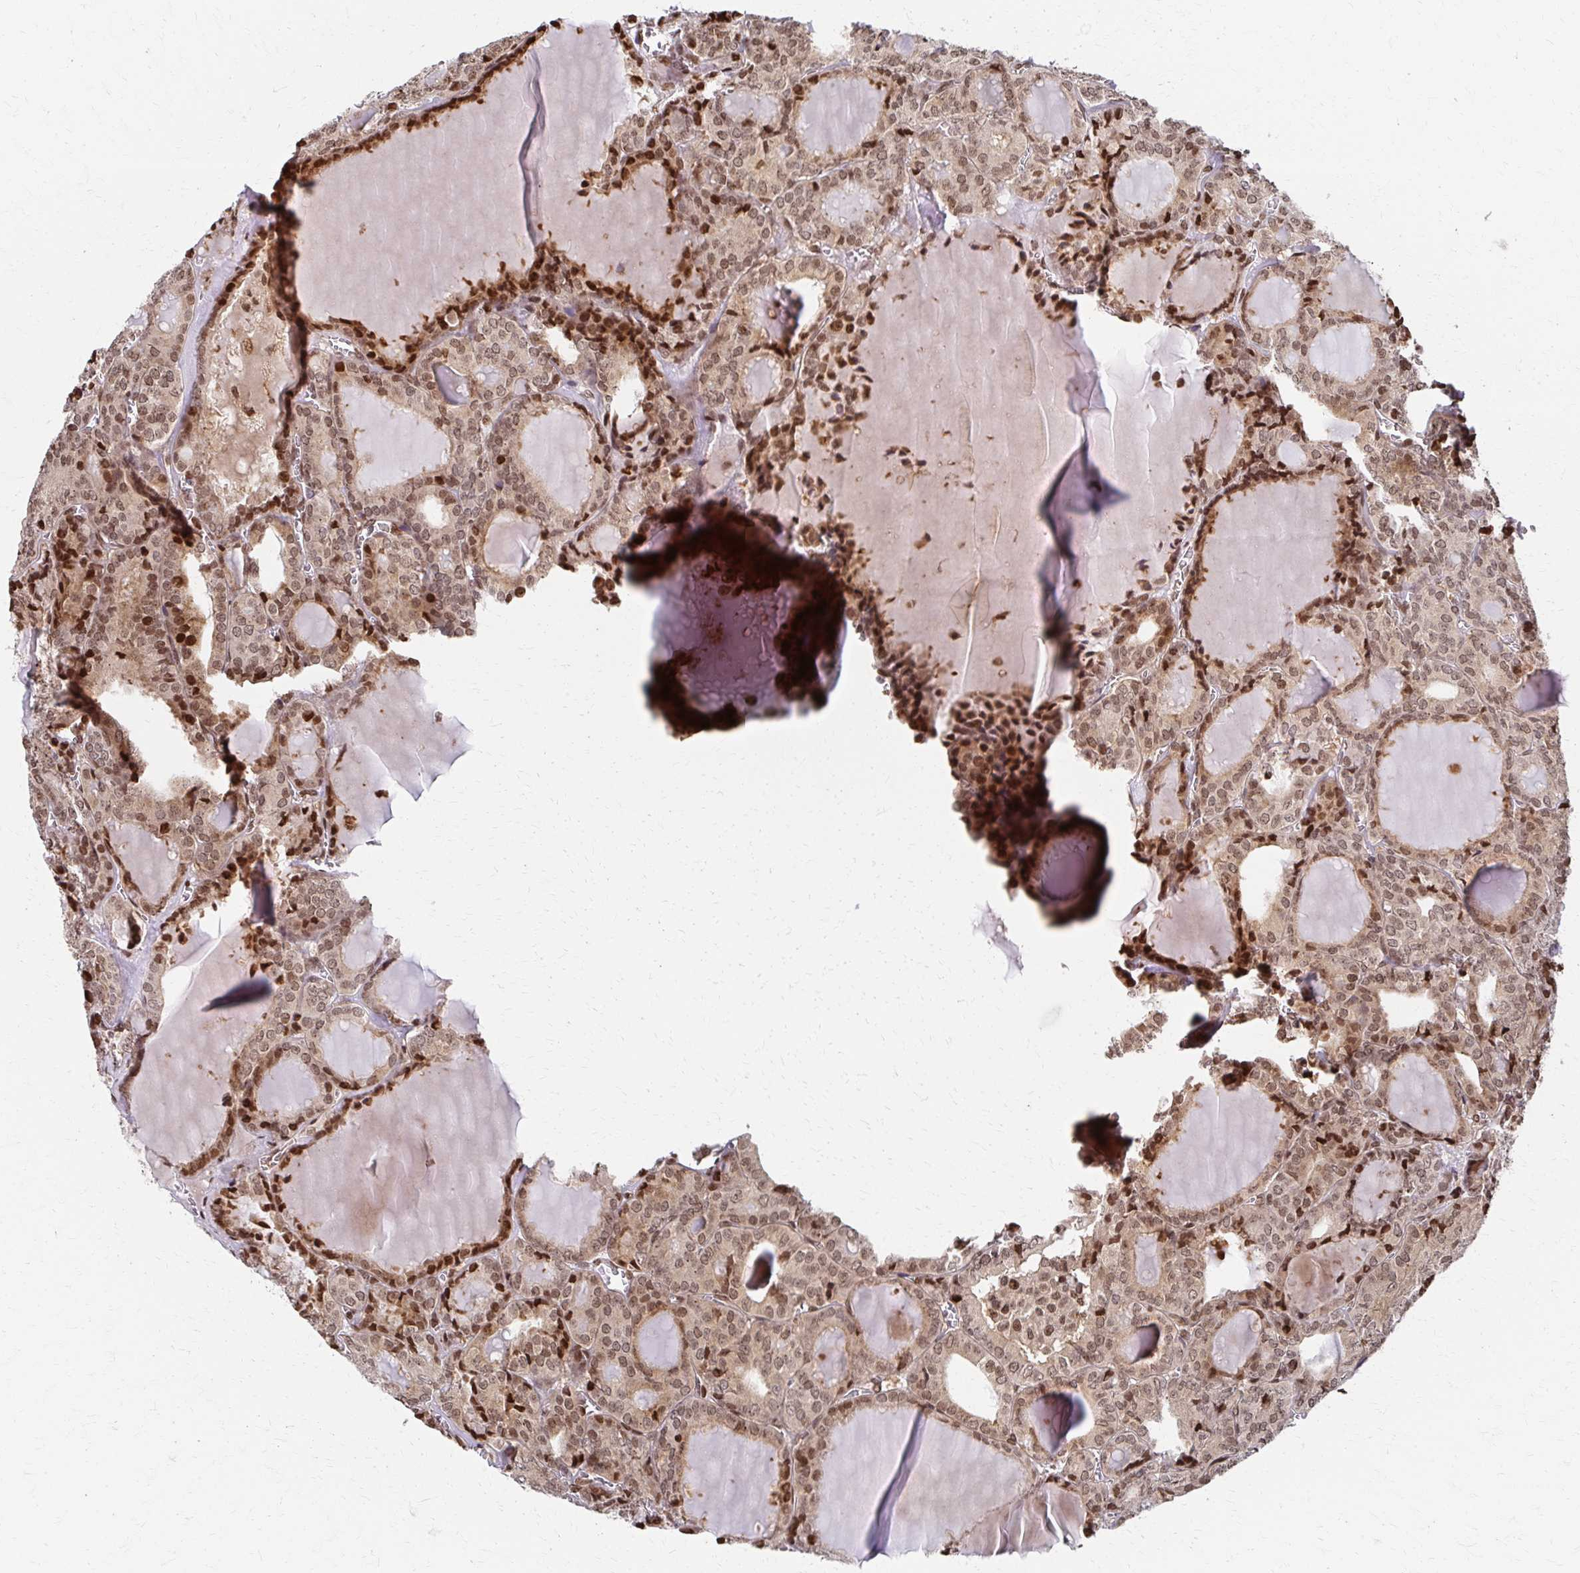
{"staining": {"intensity": "weak", "quantity": ">75%", "location": "nuclear"}, "tissue": "thyroid cancer", "cell_type": "Tumor cells", "image_type": "cancer", "snomed": [{"axis": "morphology", "description": "Follicular adenoma carcinoma, NOS"}, {"axis": "topography", "description": "Thyroid gland"}], "caption": "This is an image of IHC staining of thyroid cancer (follicular adenoma carcinoma), which shows weak staining in the nuclear of tumor cells.", "gene": "PSMD7", "patient": {"sex": "male", "age": 74}}